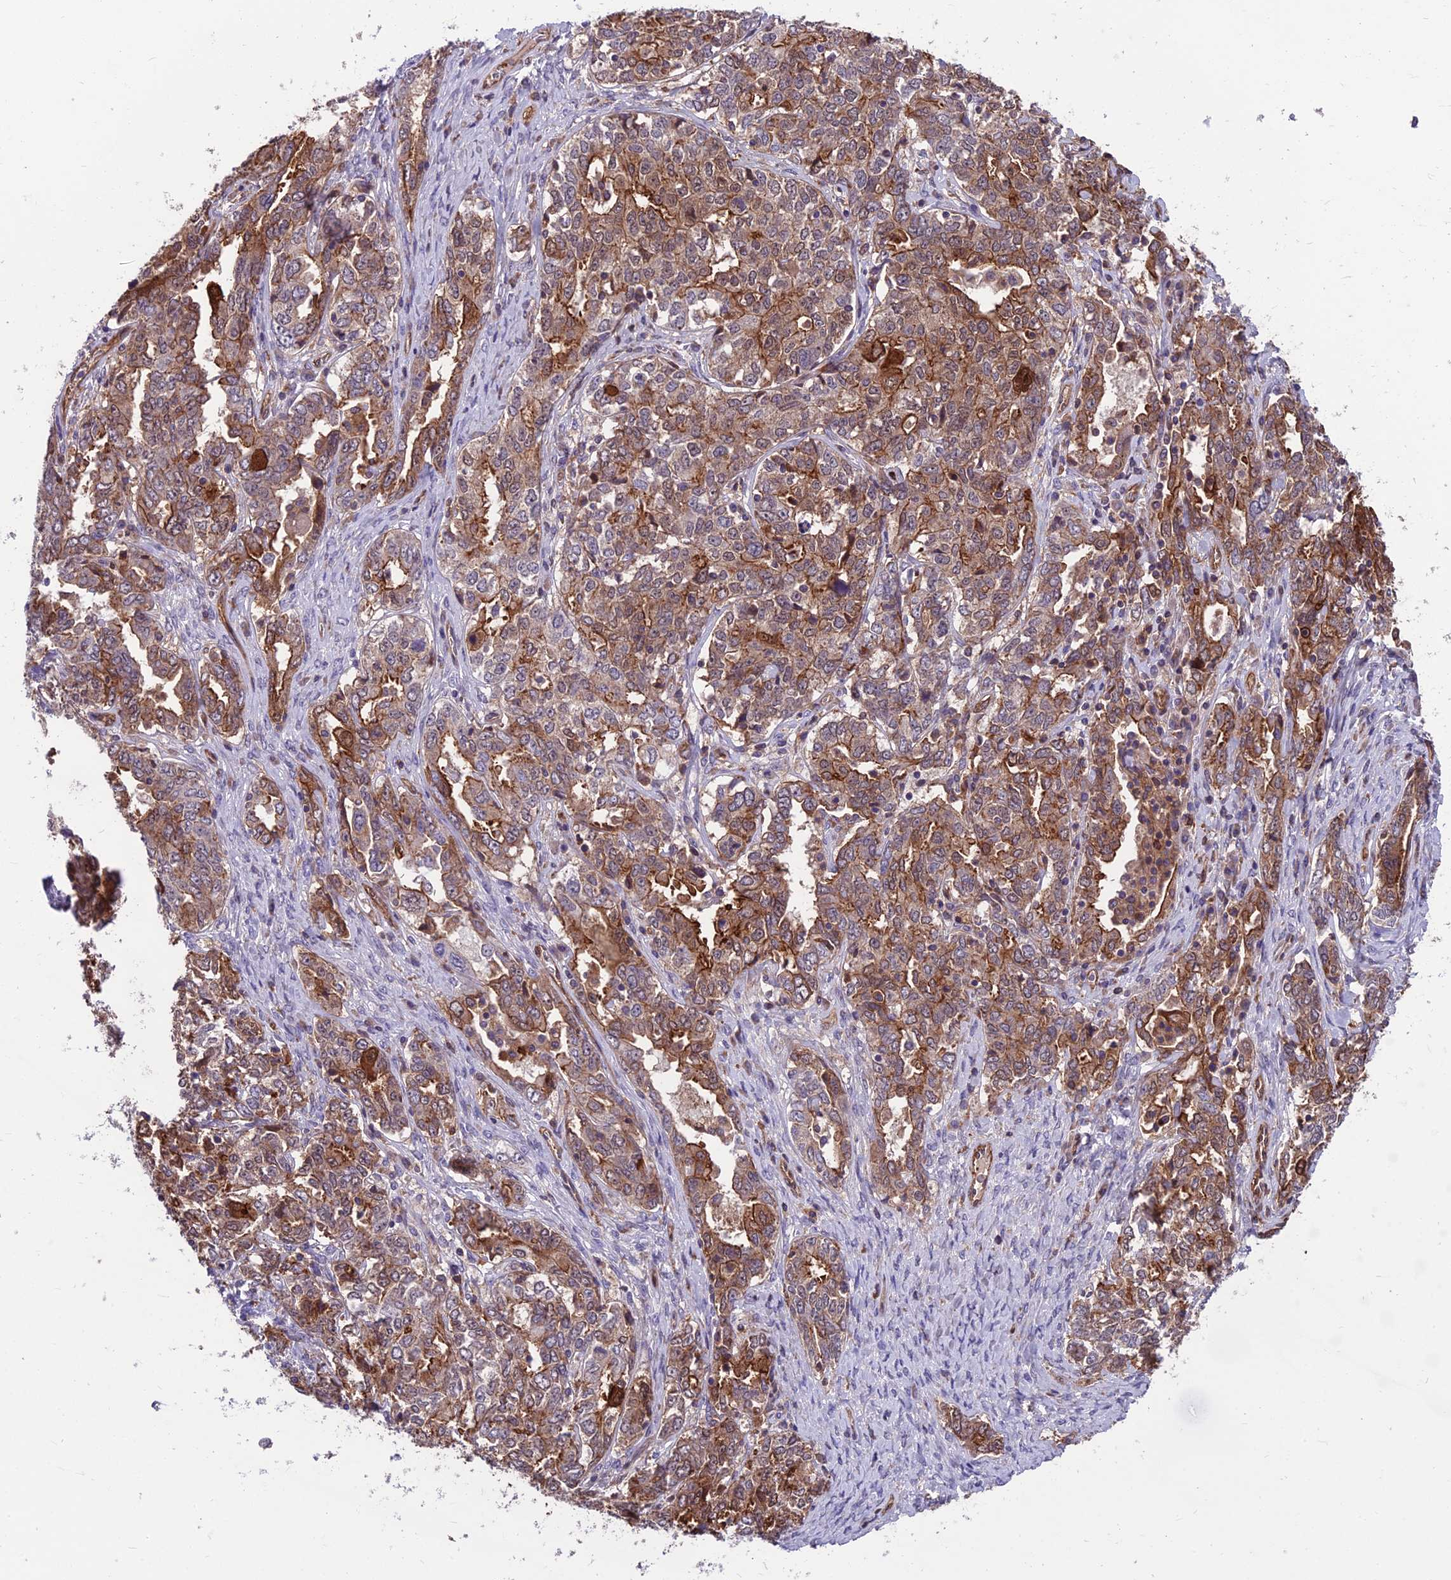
{"staining": {"intensity": "moderate", "quantity": "25%-75%", "location": "cytoplasmic/membranous"}, "tissue": "ovarian cancer", "cell_type": "Tumor cells", "image_type": "cancer", "snomed": [{"axis": "morphology", "description": "Carcinoma, endometroid"}, {"axis": "topography", "description": "Ovary"}], "caption": "Immunohistochemical staining of human ovarian endometroid carcinoma reveals medium levels of moderate cytoplasmic/membranous positivity in about 25%-75% of tumor cells. (DAB IHC with brightfield microscopy, high magnification).", "gene": "RTN4RL1", "patient": {"sex": "female", "age": 62}}